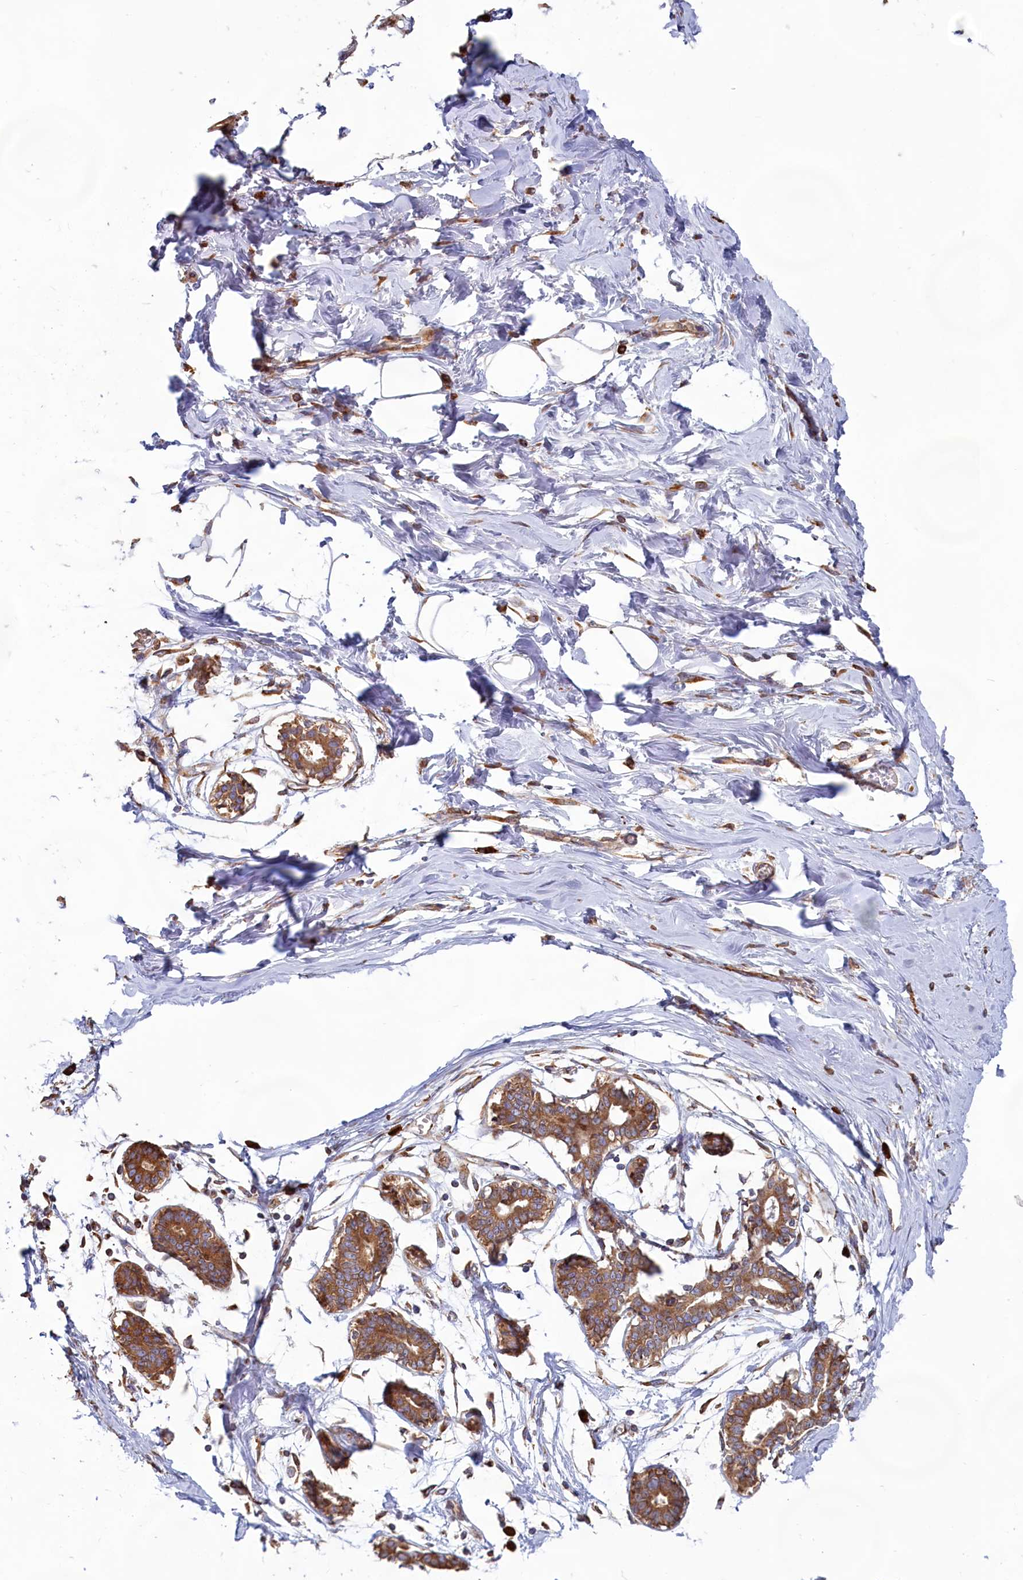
{"staining": {"intensity": "moderate", "quantity": ">75%", "location": "cytoplasmic/membranous"}, "tissue": "breast", "cell_type": "Glandular cells", "image_type": "normal", "snomed": [{"axis": "morphology", "description": "Normal tissue, NOS"}, {"axis": "topography", "description": "Breast"}], "caption": "Protein expression analysis of normal breast displays moderate cytoplasmic/membranous positivity in approximately >75% of glandular cells. Nuclei are stained in blue.", "gene": "TBC1D19", "patient": {"sex": "female", "age": 27}}